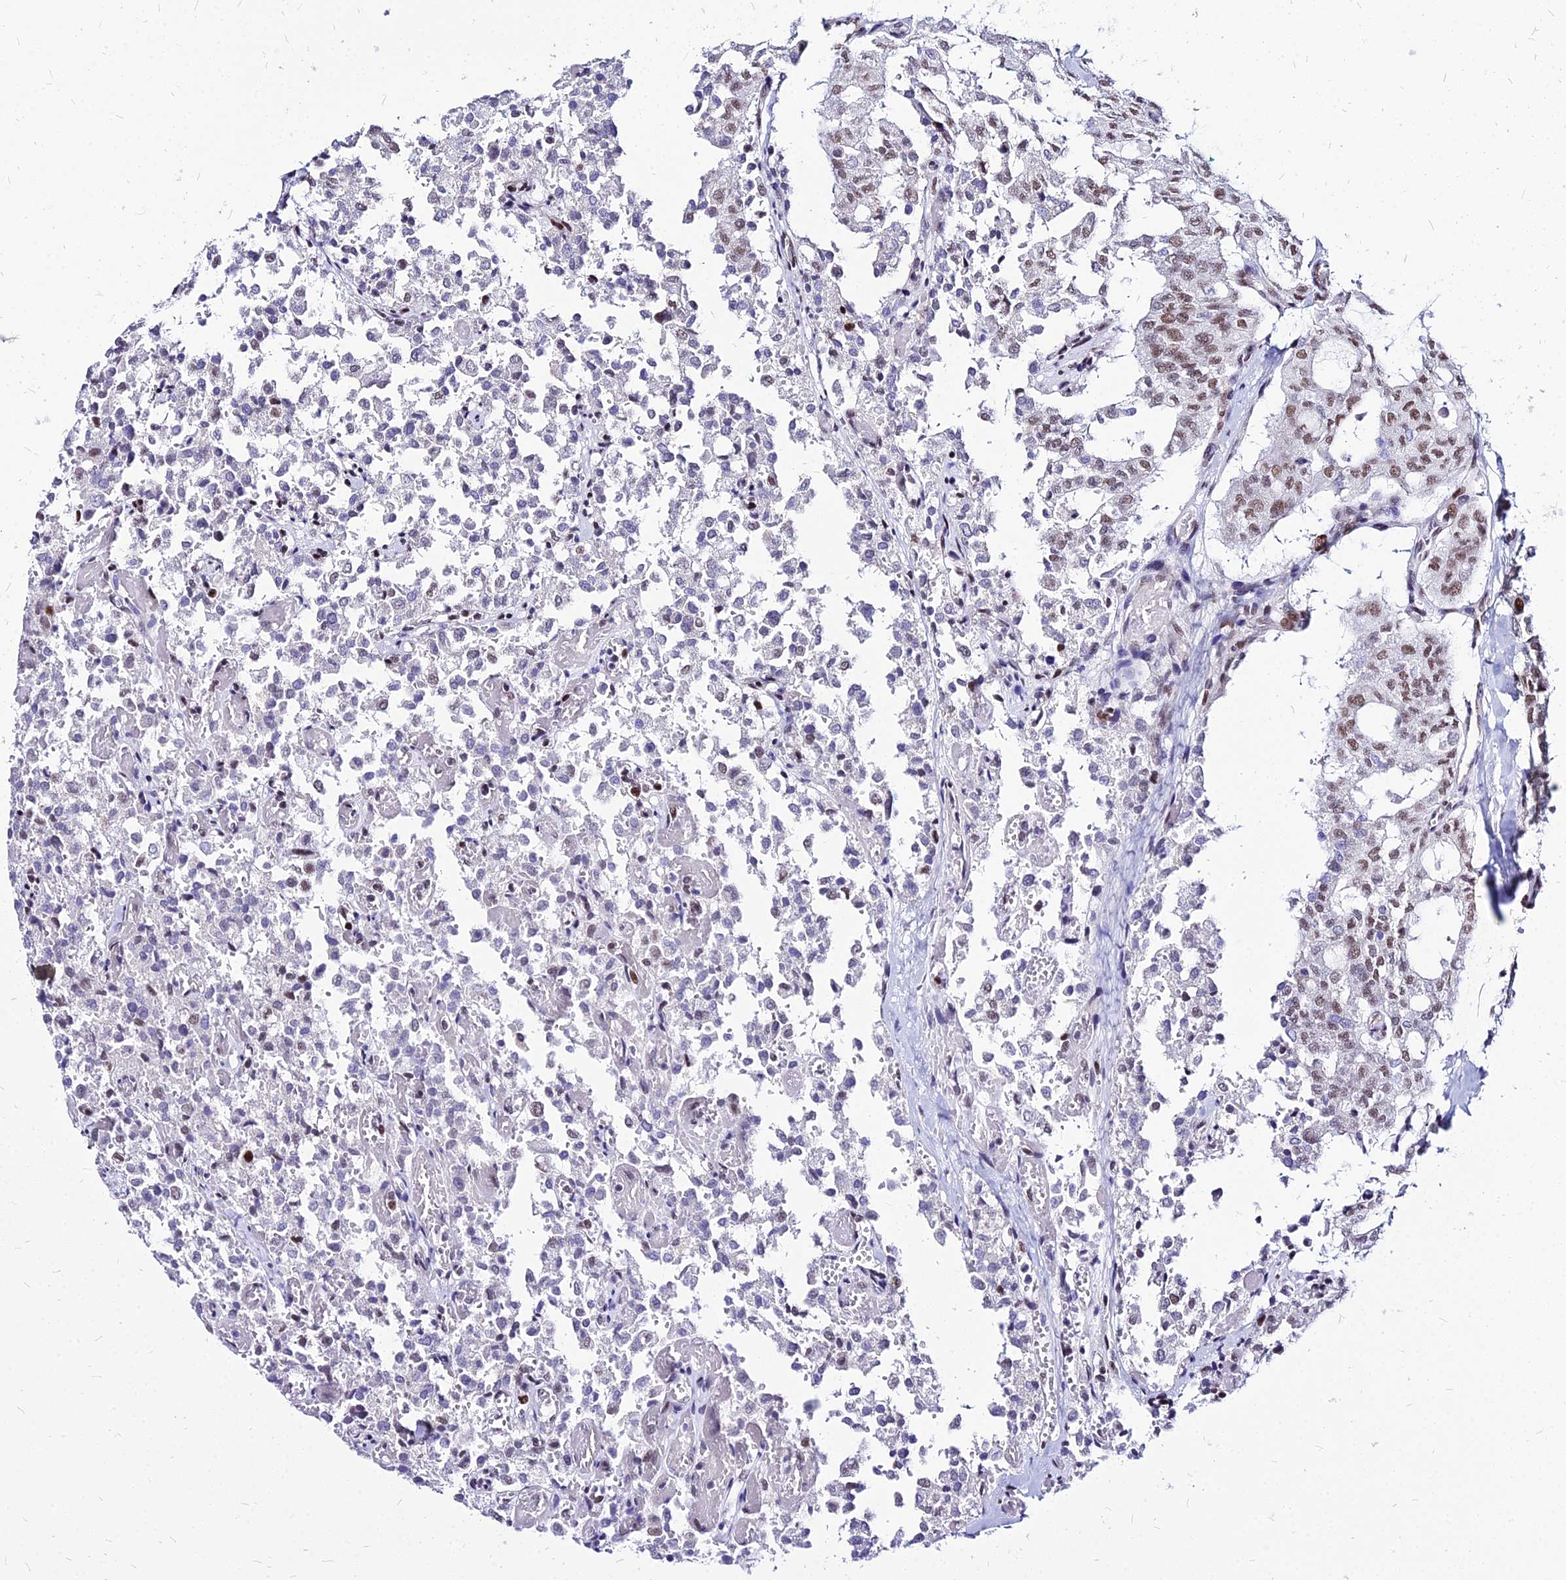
{"staining": {"intensity": "moderate", "quantity": "25%-75%", "location": "nuclear"}, "tissue": "thyroid cancer", "cell_type": "Tumor cells", "image_type": "cancer", "snomed": [{"axis": "morphology", "description": "Follicular adenoma carcinoma, NOS"}, {"axis": "topography", "description": "Thyroid gland"}], "caption": "An immunohistochemistry histopathology image of tumor tissue is shown. Protein staining in brown shows moderate nuclear positivity in thyroid follicular adenoma carcinoma within tumor cells.", "gene": "FDX2", "patient": {"sex": "male", "age": 75}}